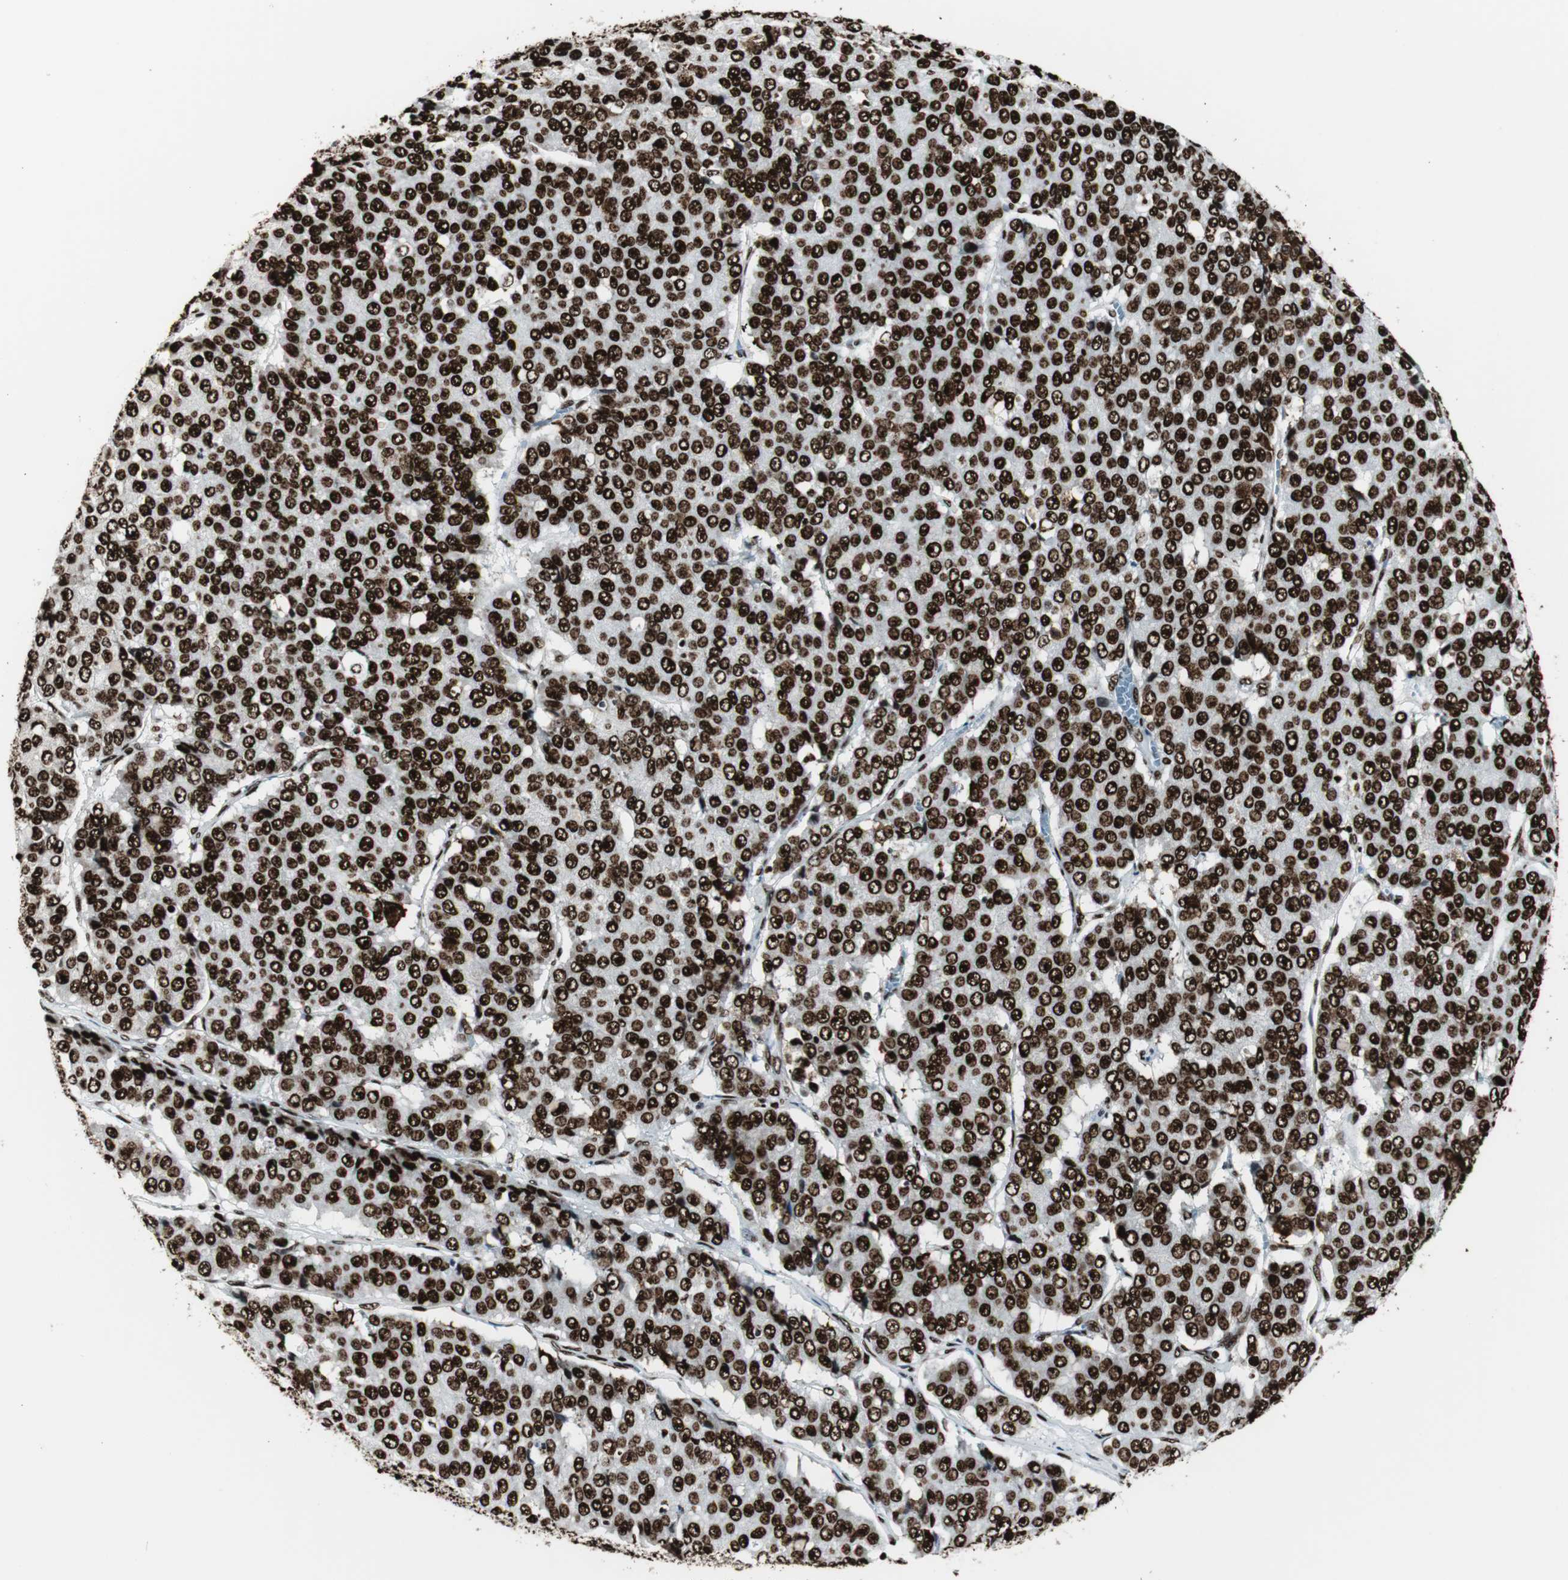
{"staining": {"intensity": "strong", "quantity": ">75%", "location": "nuclear"}, "tissue": "pancreatic cancer", "cell_type": "Tumor cells", "image_type": "cancer", "snomed": [{"axis": "morphology", "description": "Adenocarcinoma, NOS"}, {"axis": "topography", "description": "Pancreas"}], "caption": "Adenocarcinoma (pancreatic) tissue displays strong nuclear positivity in approximately >75% of tumor cells The protein of interest is shown in brown color, while the nuclei are stained blue.", "gene": "NCL", "patient": {"sex": "male", "age": 50}}